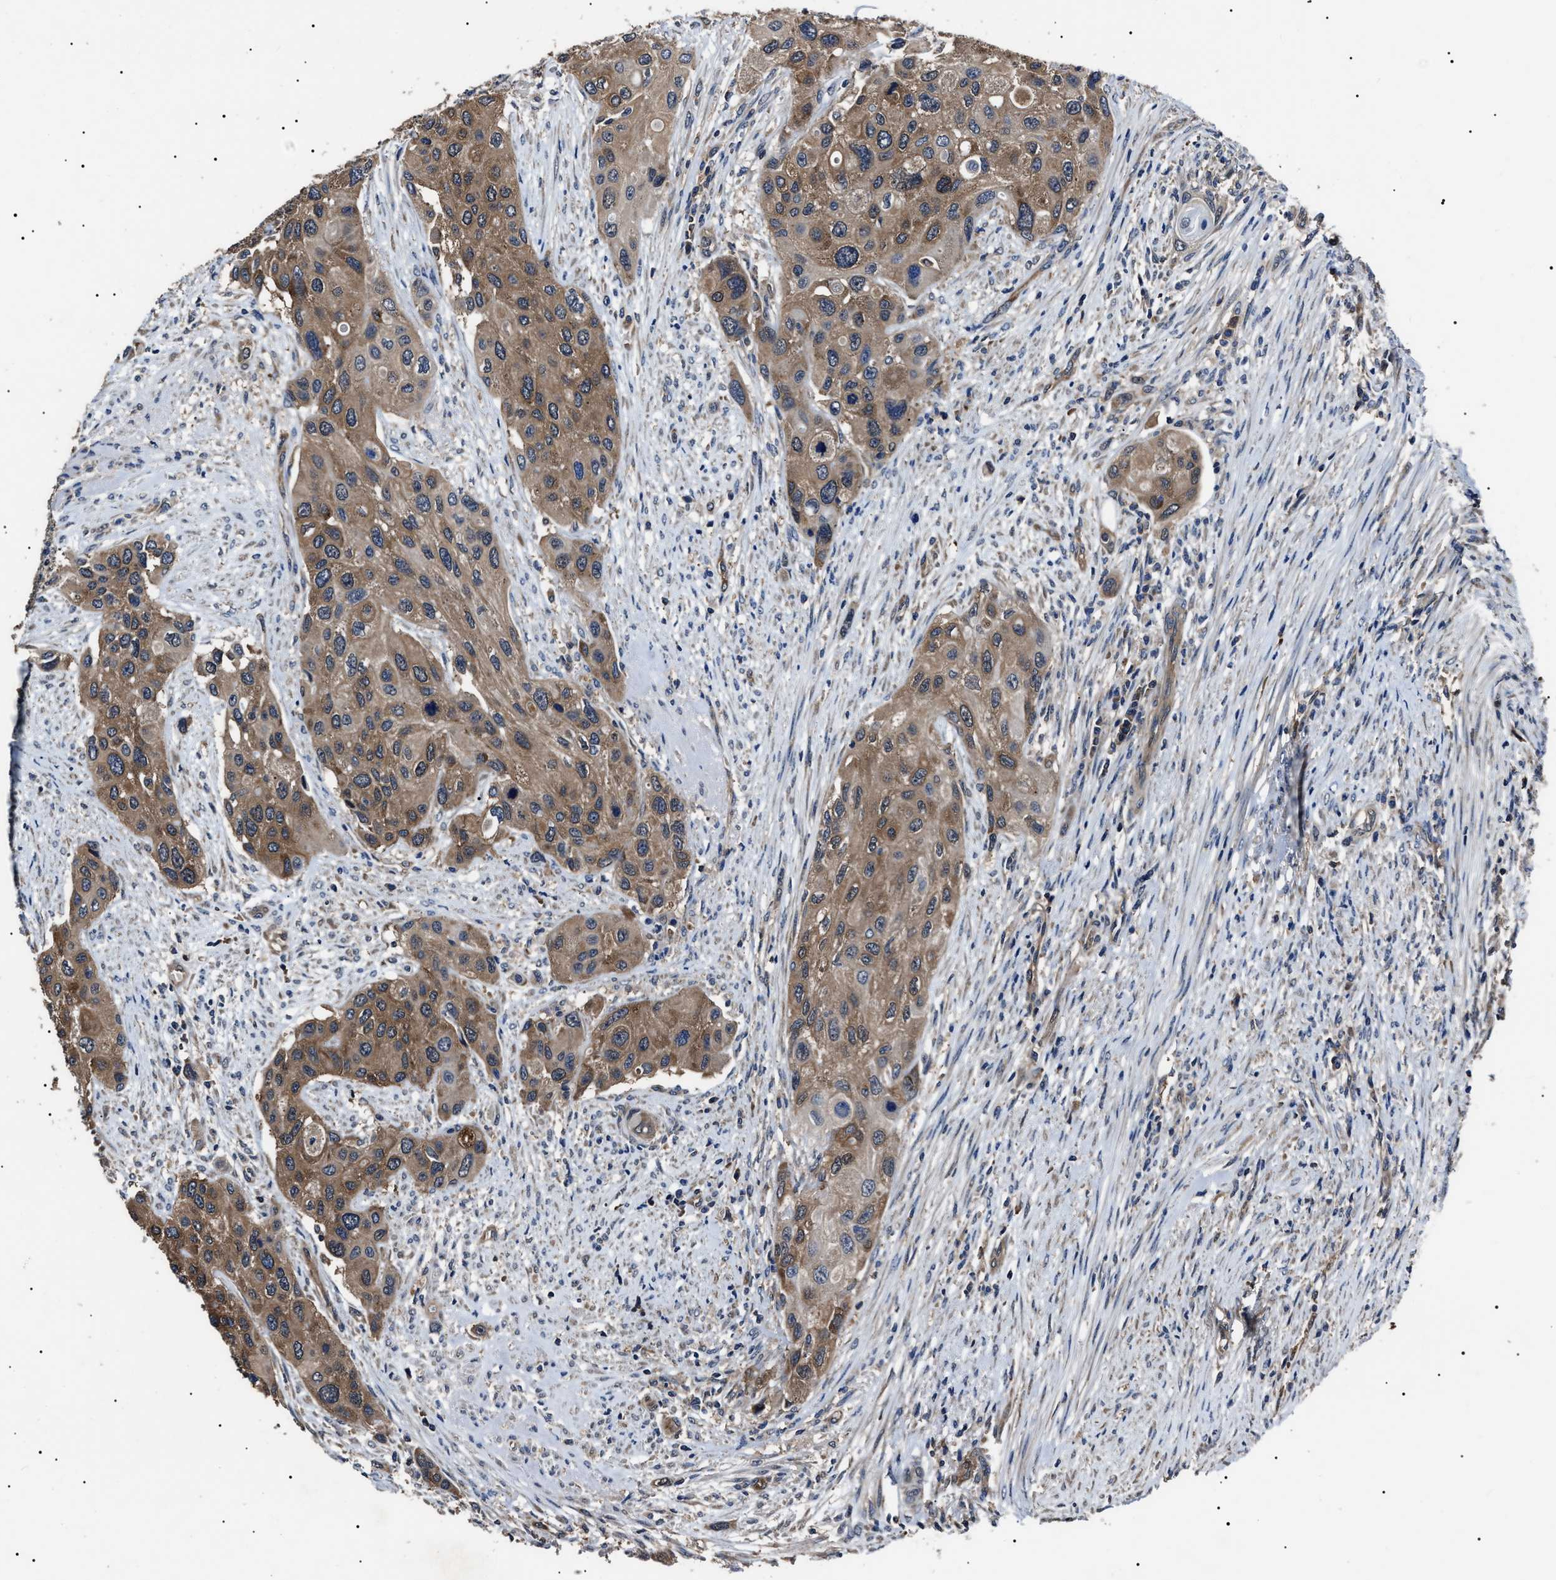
{"staining": {"intensity": "moderate", "quantity": "25%-75%", "location": "cytoplasmic/membranous"}, "tissue": "urothelial cancer", "cell_type": "Tumor cells", "image_type": "cancer", "snomed": [{"axis": "morphology", "description": "Urothelial carcinoma, High grade"}, {"axis": "topography", "description": "Urinary bladder"}], "caption": "There is medium levels of moderate cytoplasmic/membranous positivity in tumor cells of urothelial cancer, as demonstrated by immunohistochemical staining (brown color).", "gene": "CCT8", "patient": {"sex": "female", "age": 56}}